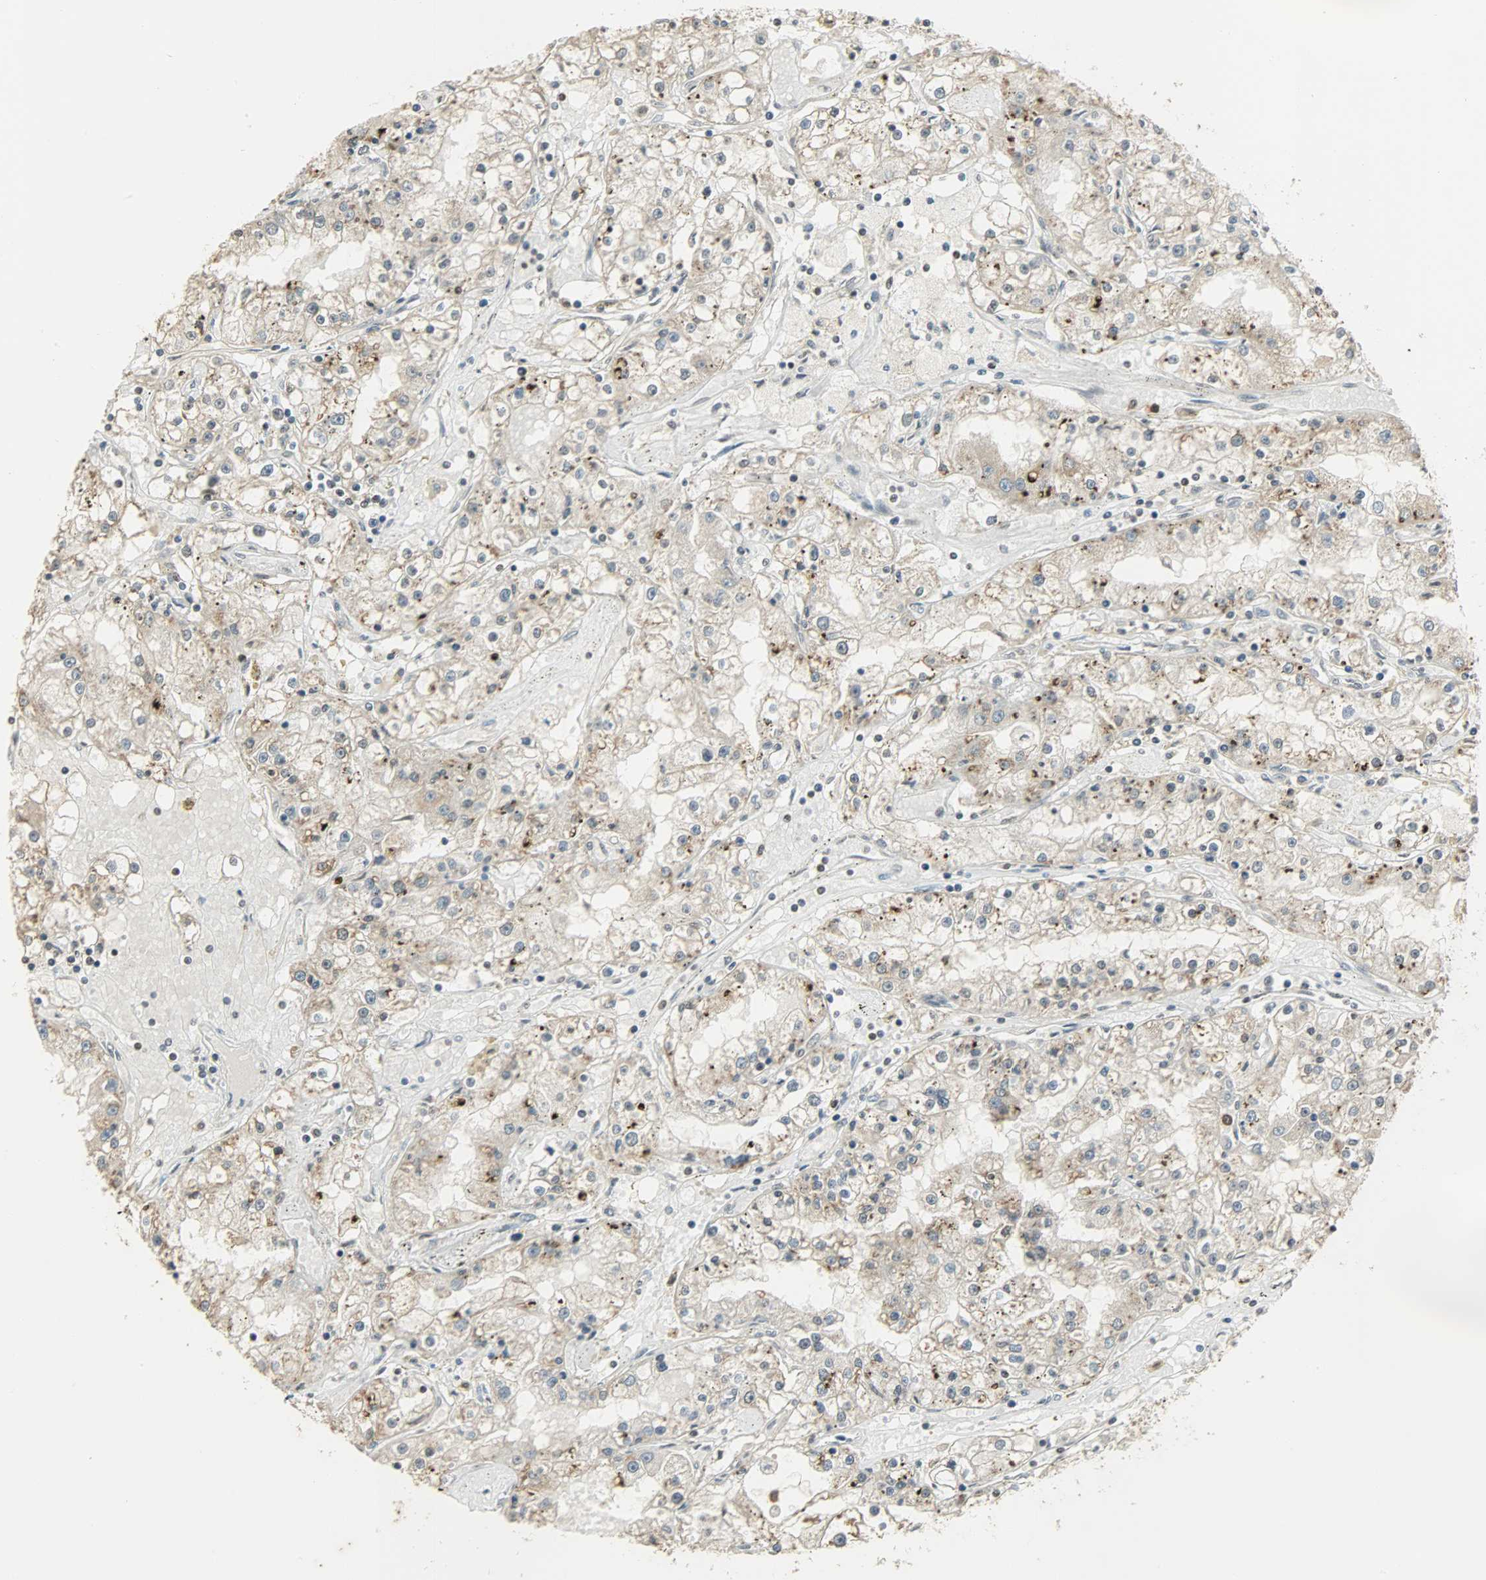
{"staining": {"intensity": "weak", "quantity": "<25%", "location": "cytoplasmic/membranous"}, "tissue": "renal cancer", "cell_type": "Tumor cells", "image_type": "cancer", "snomed": [{"axis": "morphology", "description": "Adenocarcinoma, NOS"}, {"axis": "topography", "description": "Kidney"}], "caption": "Immunohistochemistry (IHC) micrograph of neoplastic tissue: human renal cancer stained with DAB (3,3'-diaminobenzidine) displays no significant protein positivity in tumor cells.", "gene": "SMARCA5", "patient": {"sex": "male", "age": 56}}